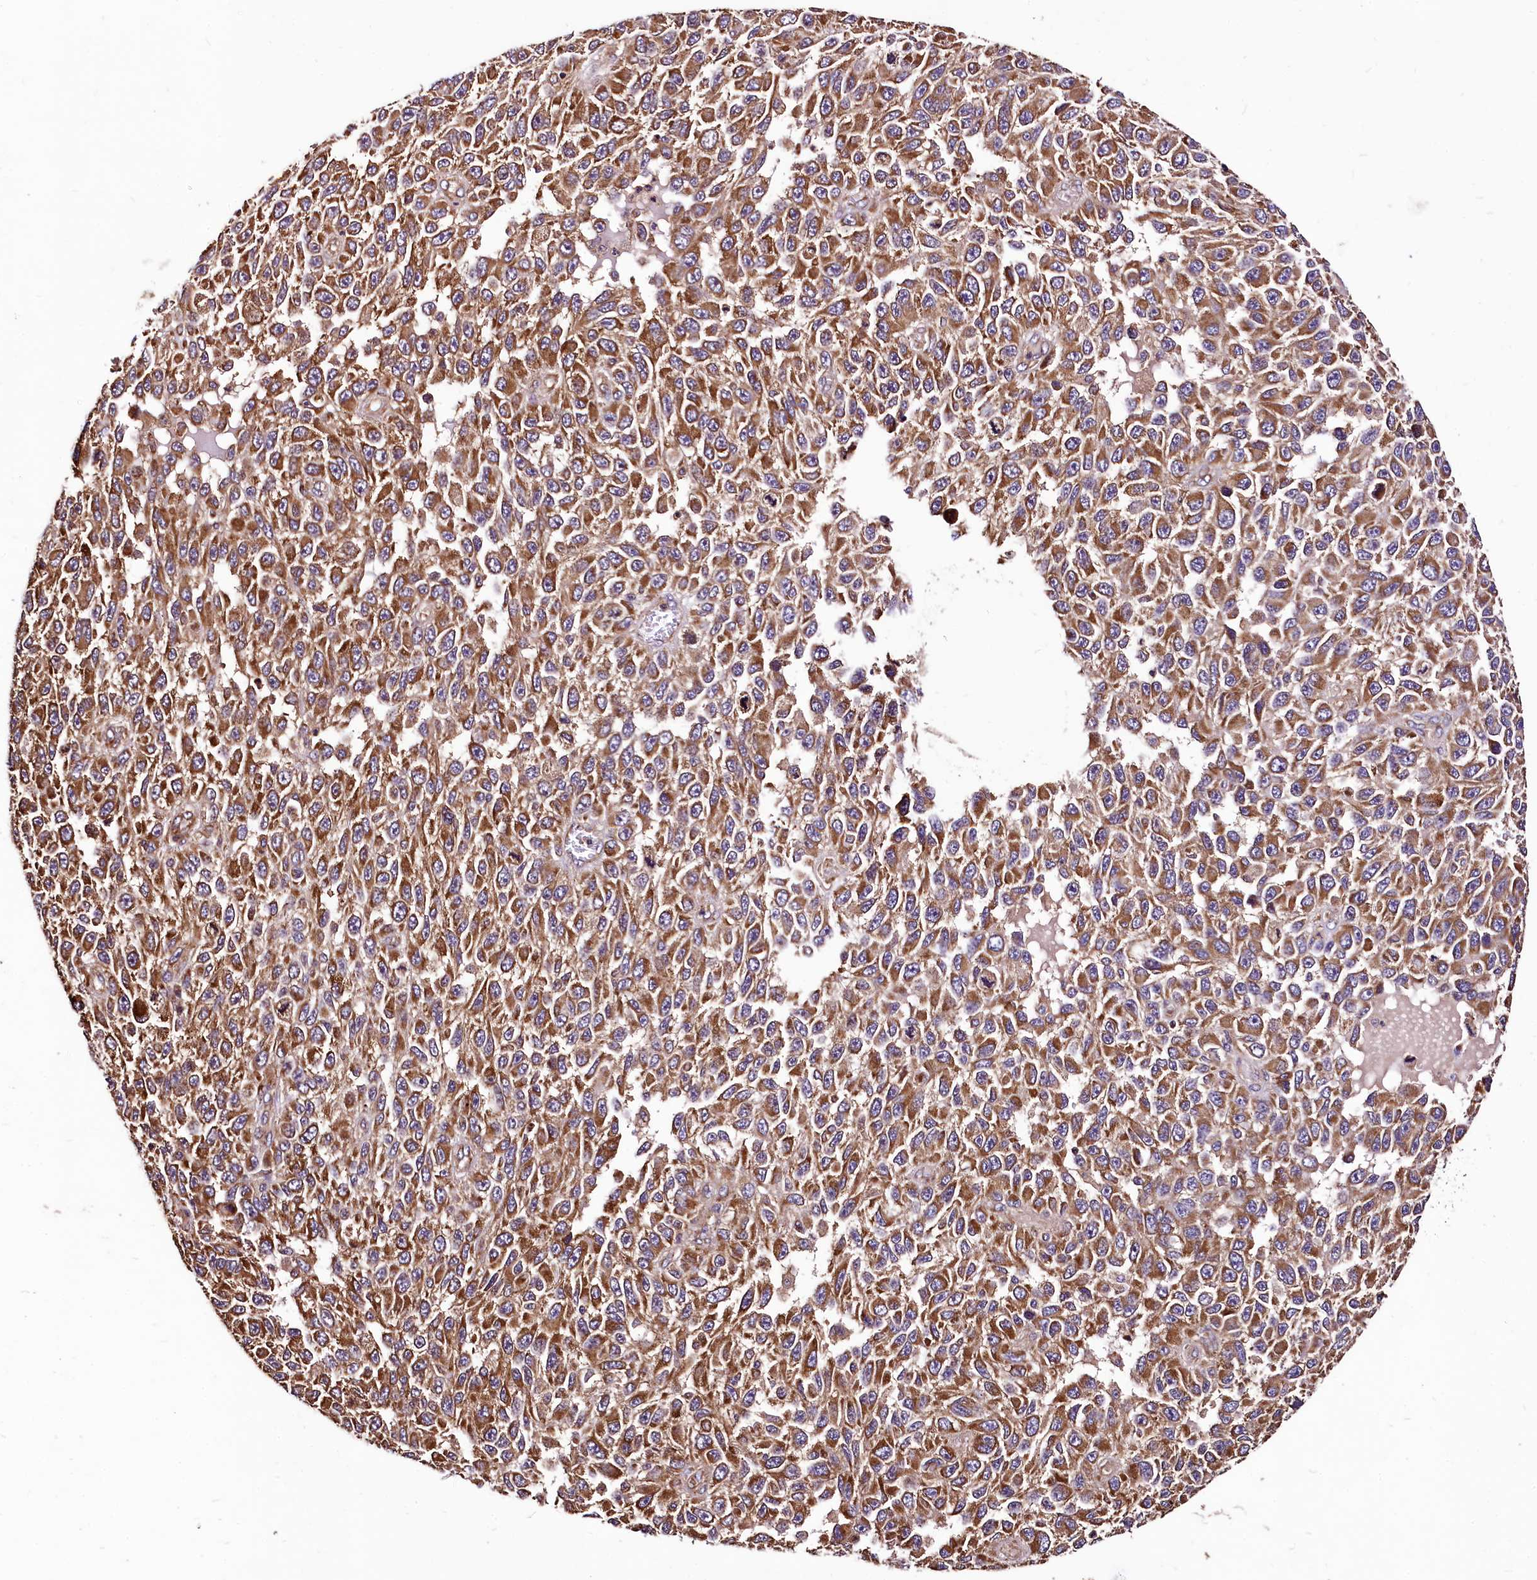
{"staining": {"intensity": "strong", "quantity": ">75%", "location": "cytoplasmic/membranous"}, "tissue": "melanoma", "cell_type": "Tumor cells", "image_type": "cancer", "snomed": [{"axis": "morphology", "description": "Normal tissue, NOS"}, {"axis": "morphology", "description": "Malignant melanoma, NOS"}, {"axis": "topography", "description": "Skin"}], "caption": "A photomicrograph showing strong cytoplasmic/membranous positivity in about >75% of tumor cells in malignant melanoma, as visualized by brown immunohistochemical staining.", "gene": "LRSAM1", "patient": {"sex": "female", "age": 96}}